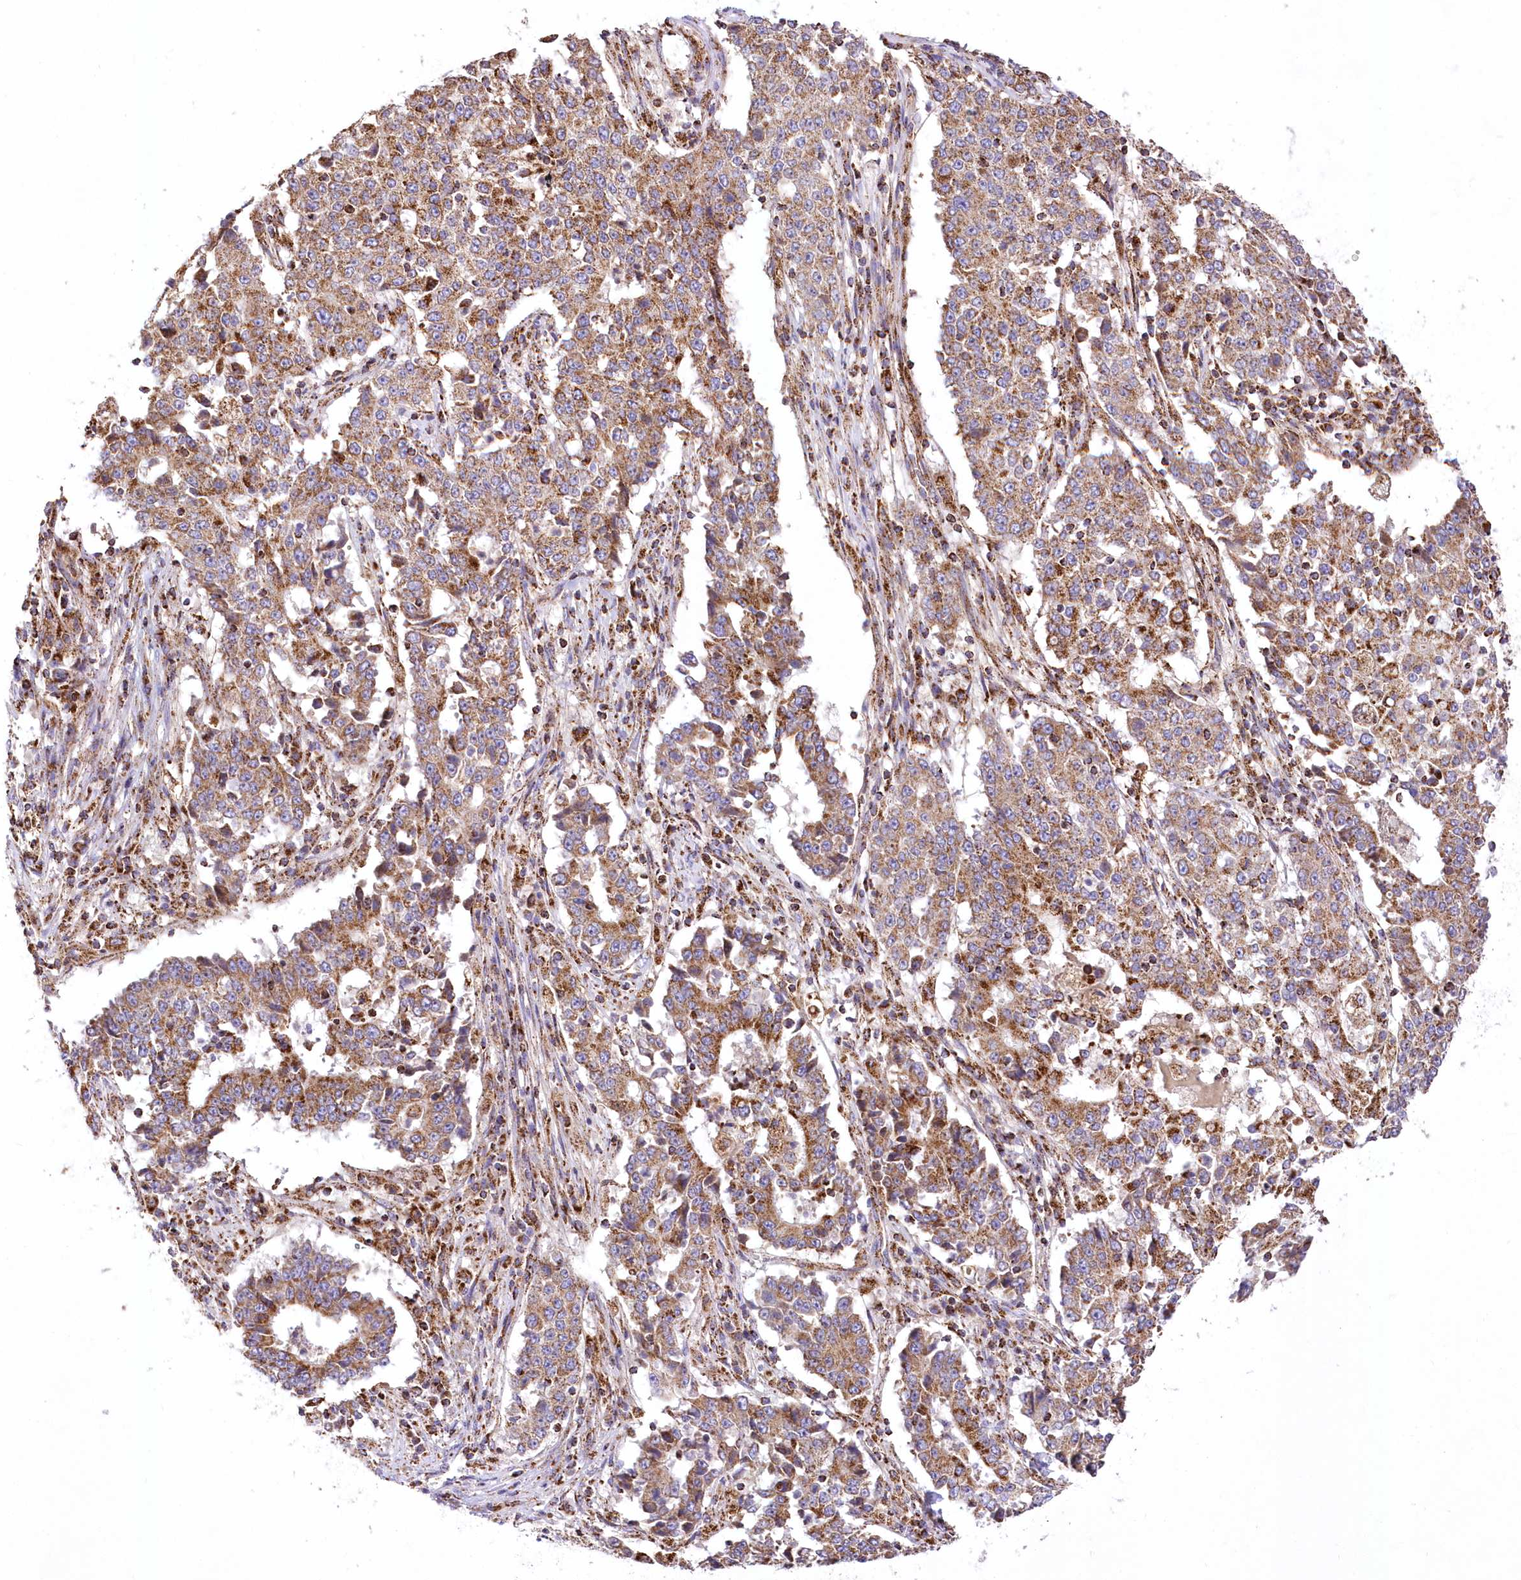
{"staining": {"intensity": "moderate", "quantity": ">75%", "location": "cytoplasmic/membranous"}, "tissue": "stomach cancer", "cell_type": "Tumor cells", "image_type": "cancer", "snomed": [{"axis": "morphology", "description": "Adenocarcinoma, NOS"}, {"axis": "topography", "description": "Stomach"}], "caption": "DAB (3,3'-diaminobenzidine) immunohistochemical staining of human stomach adenocarcinoma displays moderate cytoplasmic/membranous protein positivity in approximately >75% of tumor cells. (DAB IHC, brown staining for protein, blue staining for nuclei).", "gene": "ASNSD1", "patient": {"sex": "male", "age": 59}}